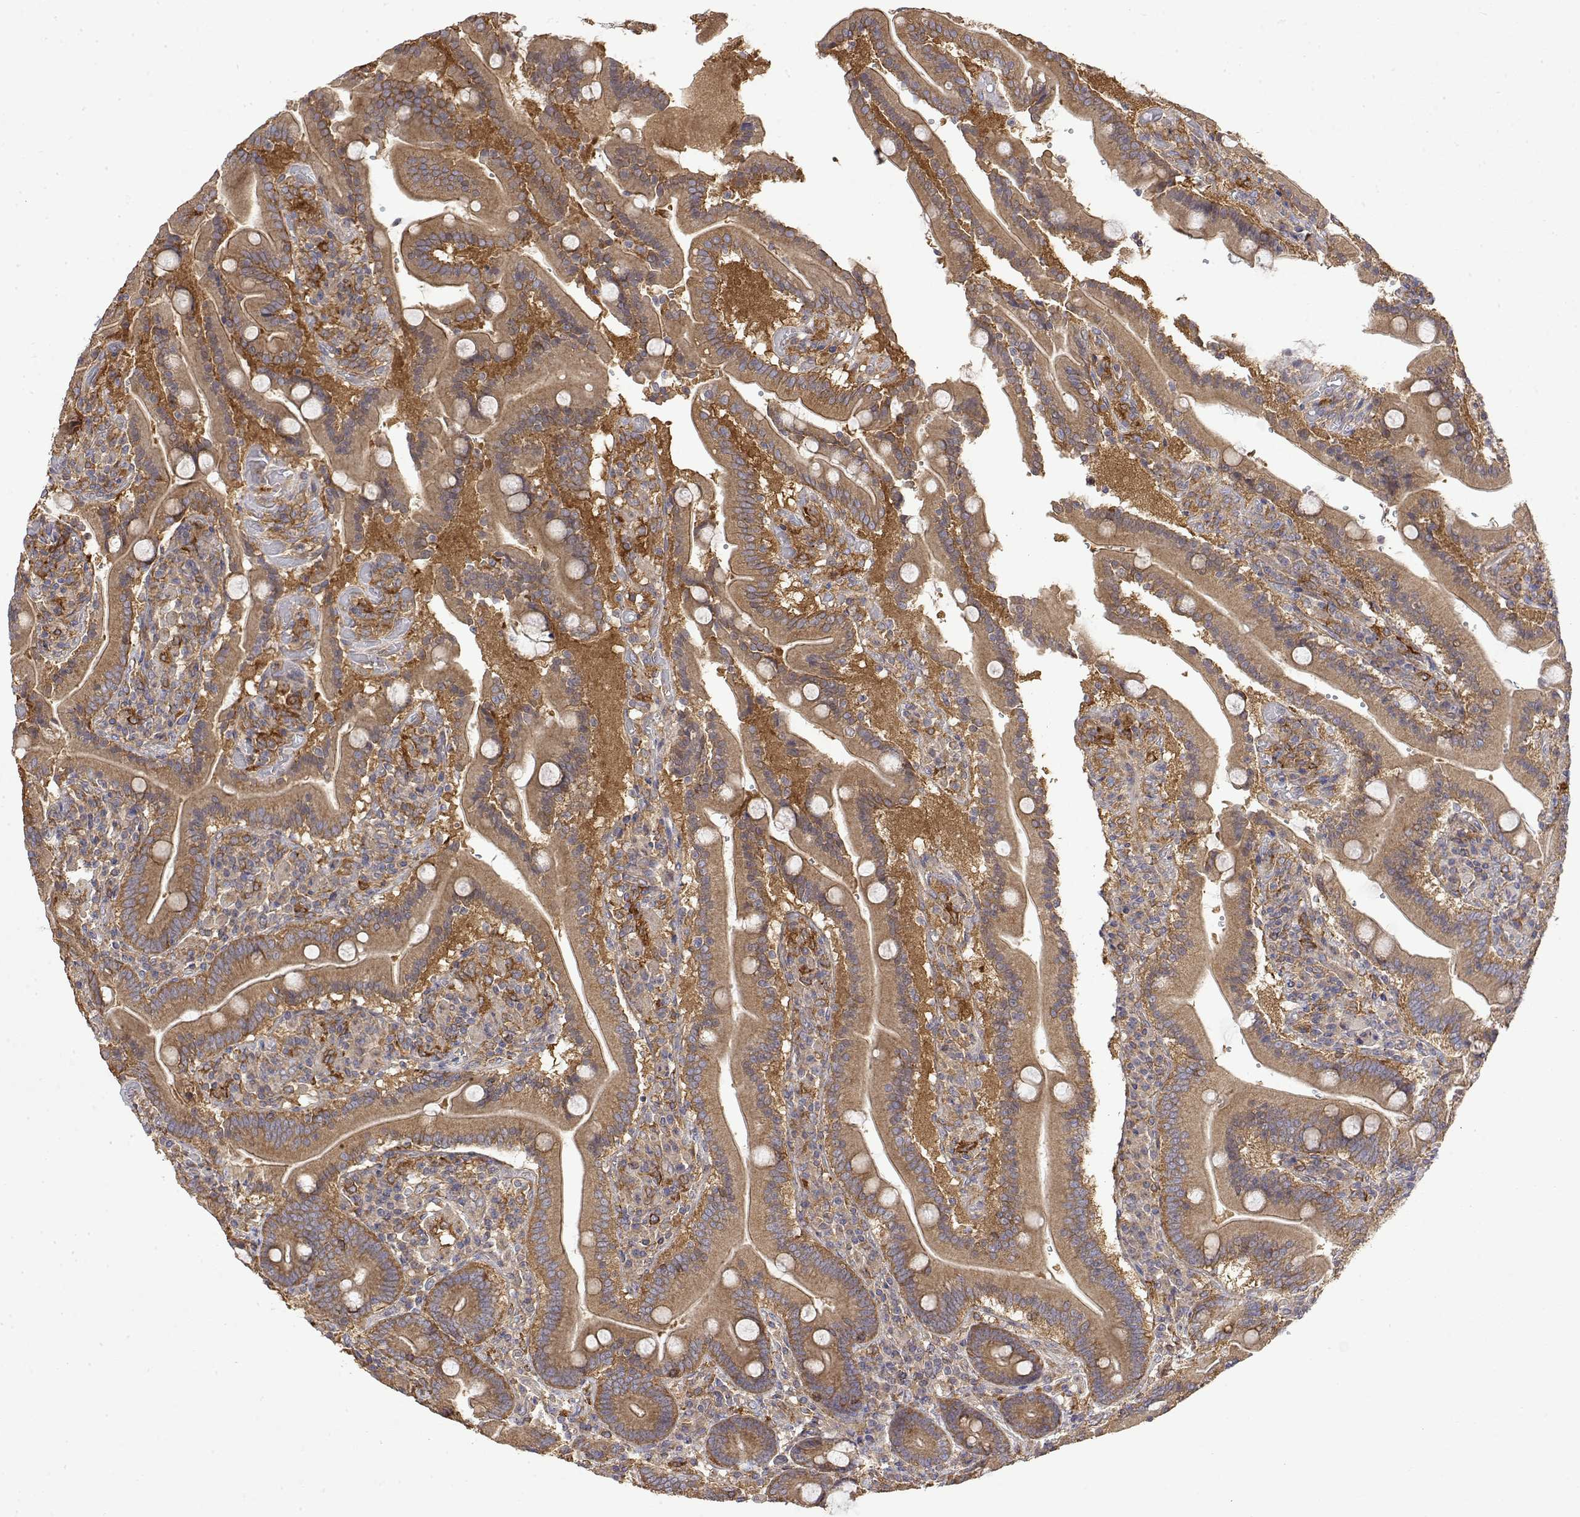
{"staining": {"intensity": "strong", "quantity": "25%-75%", "location": "cytoplasmic/membranous"}, "tissue": "duodenum", "cell_type": "Glandular cells", "image_type": "normal", "snomed": [{"axis": "morphology", "description": "Normal tissue, NOS"}, {"axis": "topography", "description": "Duodenum"}], "caption": "This image reveals IHC staining of benign human duodenum, with high strong cytoplasmic/membranous expression in about 25%-75% of glandular cells.", "gene": "PACSIN2", "patient": {"sex": "female", "age": 62}}